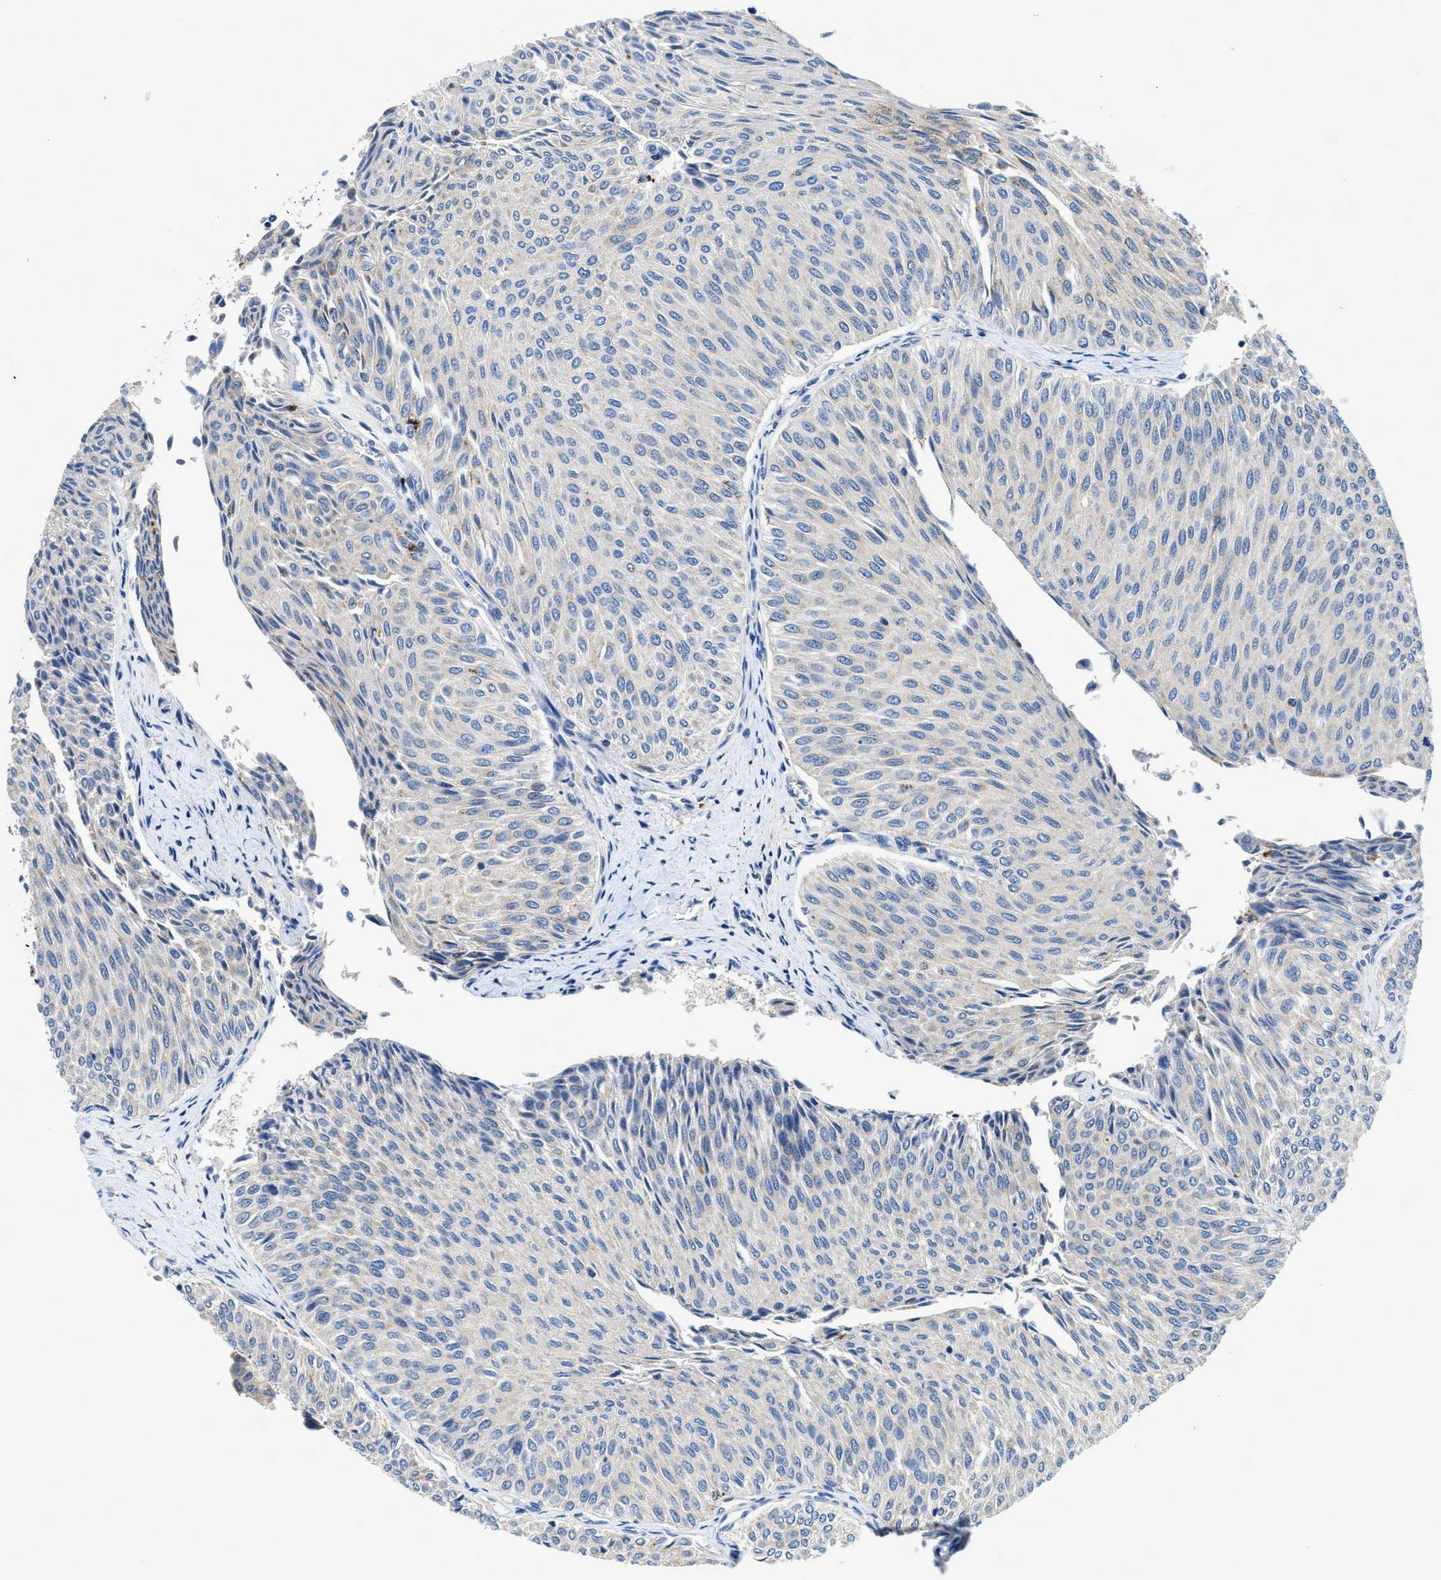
{"staining": {"intensity": "negative", "quantity": "none", "location": "none"}, "tissue": "urothelial cancer", "cell_type": "Tumor cells", "image_type": "cancer", "snomed": [{"axis": "morphology", "description": "Urothelial carcinoma, Low grade"}, {"axis": "topography", "description": "Urinary bladder"}], "caption": "Human urothelial carcinoma (low-grade) stained for a protein using IHC shows no expression in tumor cells.", "gene": "ADGRE3", "patient": {"sex": "male", "age": 78}}